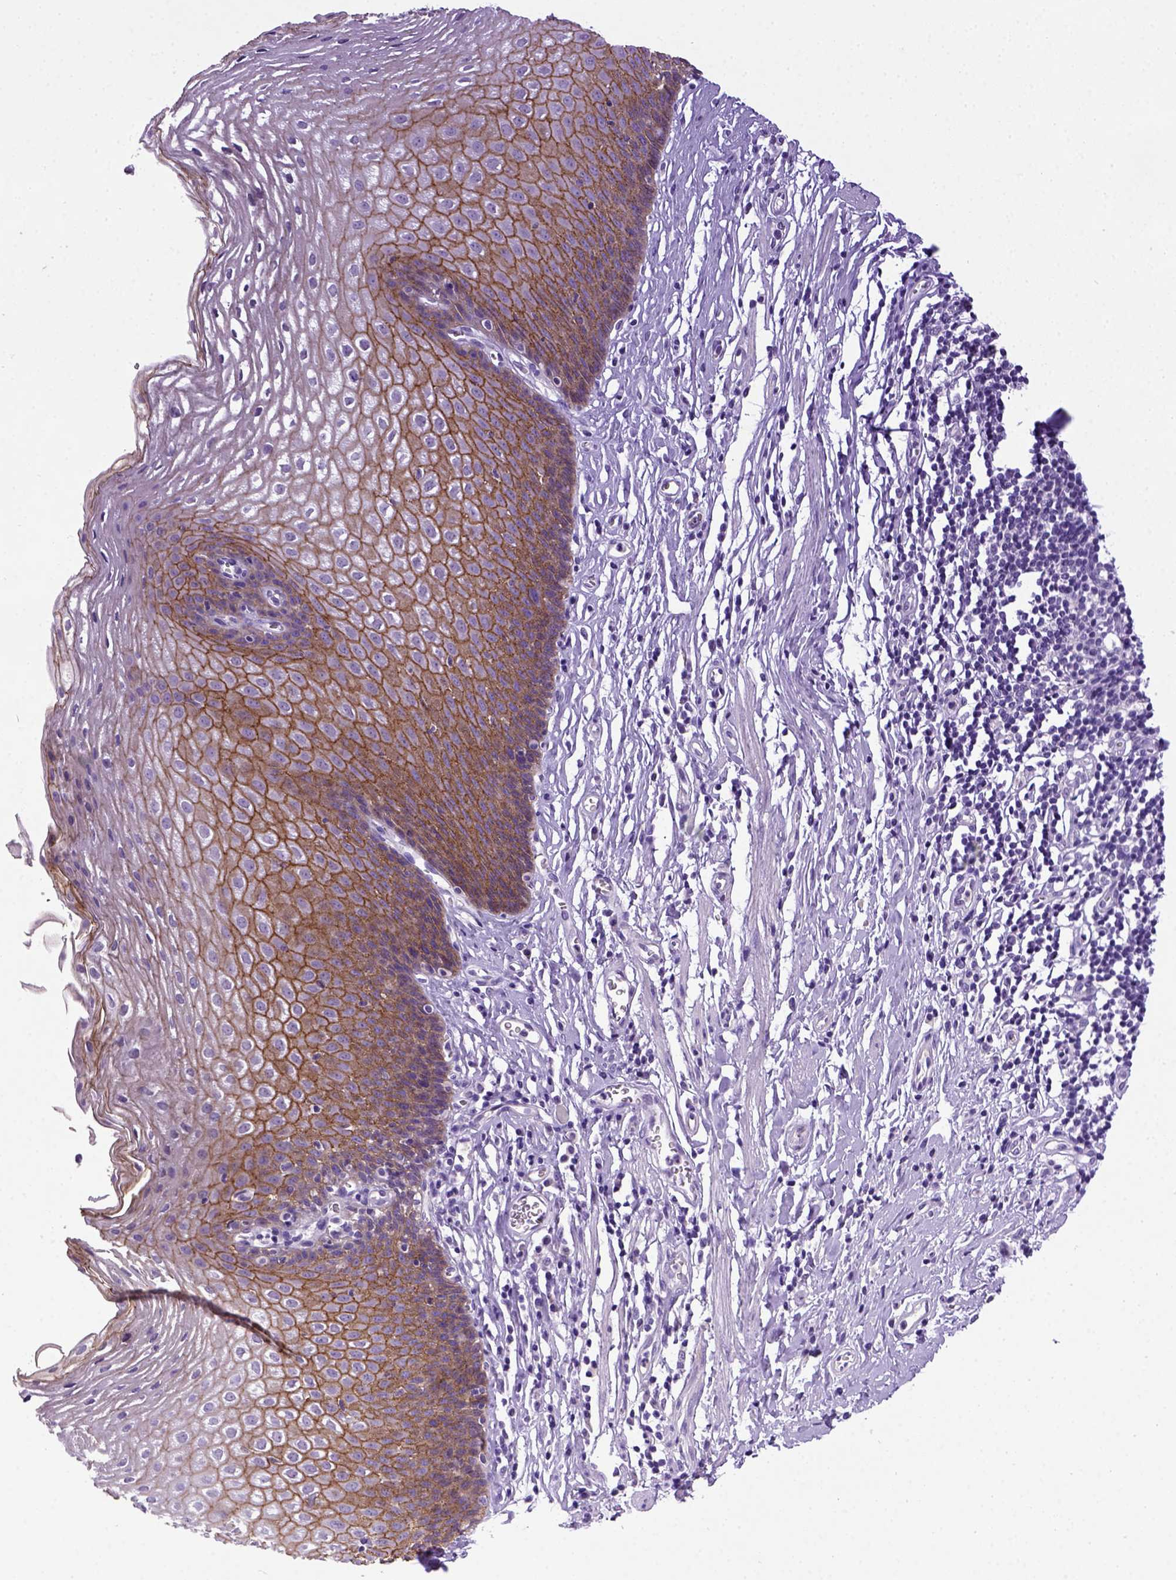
{"staining": {"intensity": "moderate", "quantity": "25%-75%", "location": "cytoplasmic/membranous"}, "tissue": "esophagus", "cell_type": "Squamous epithelial cells", "image_type": "normal", "snomed": [{"axis": "morphology", "description": "Normal tissue, NOS"}, {"axis": "topography", "description": "Esophagus"}], "caption": "The photomicrograph demonstrates a brown stain indicating the presence of a protein in the cytoplasmic/membranous of squamous epithelial cells in esophagus. The protein is shown in brown color, while the nuclei are stained blue.", "gene": "CDH1", "patient": {"sex": "male", "age": 72}}